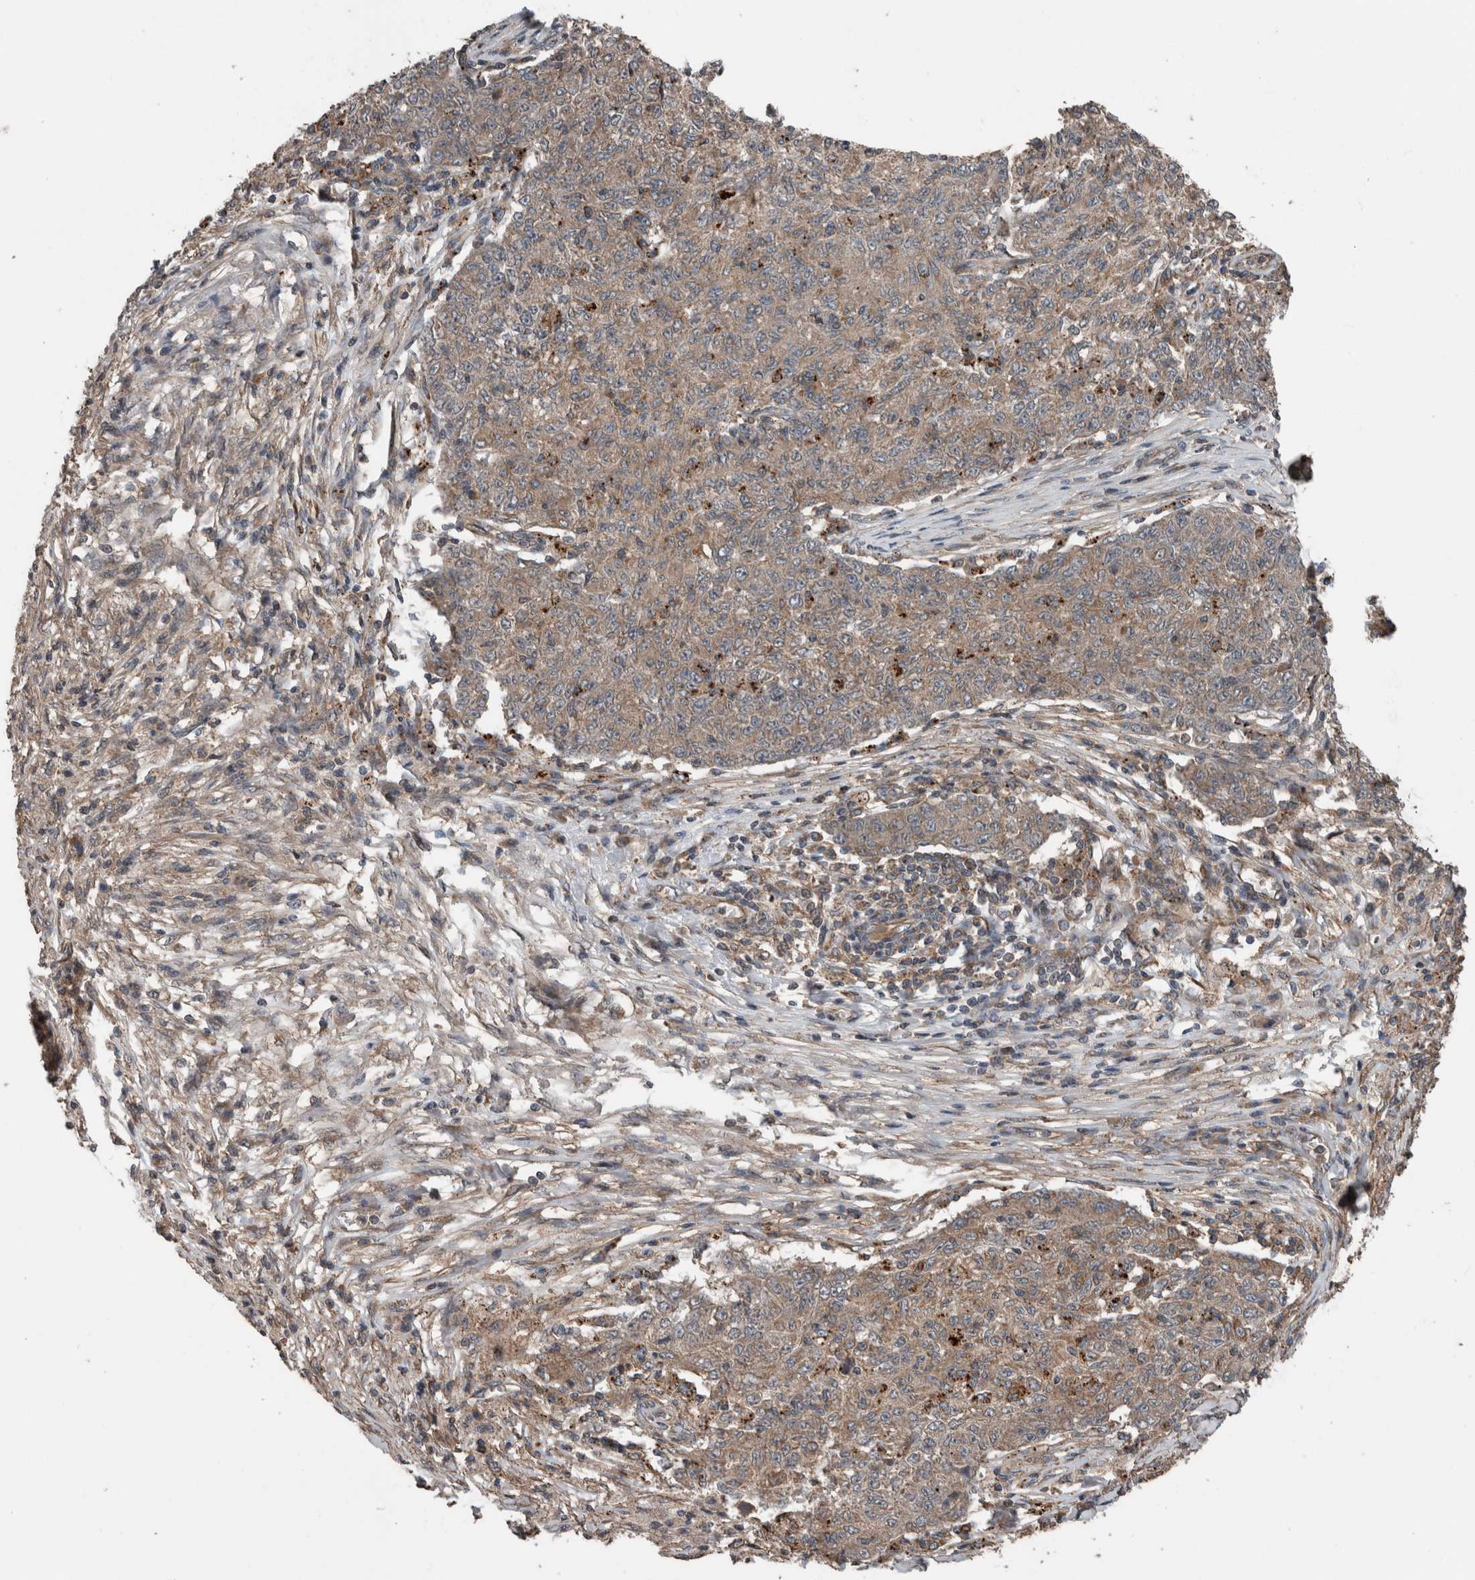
{"staining": {"intensity": "weak", "quantity": ">75%", "location": "cytoplasmic/membranous"}, "tissue": "ovarian cancer", "cell_type": "Tumor cells", "image_type": "cancer", "snomed": [{"axis": "morphology", "description": "Carcinoma, endometroid"}, {"axis": "topography", "description": "Ovary"}], "caption": "Ovarian cancer (endometroid carcinoma) stained with a brown dye shows weak cytoplasmic/membranous positive positivity in about >75% of tumor cells.", "gene": "RIOK3", "patient": {"sex": "female", "age": 42}}